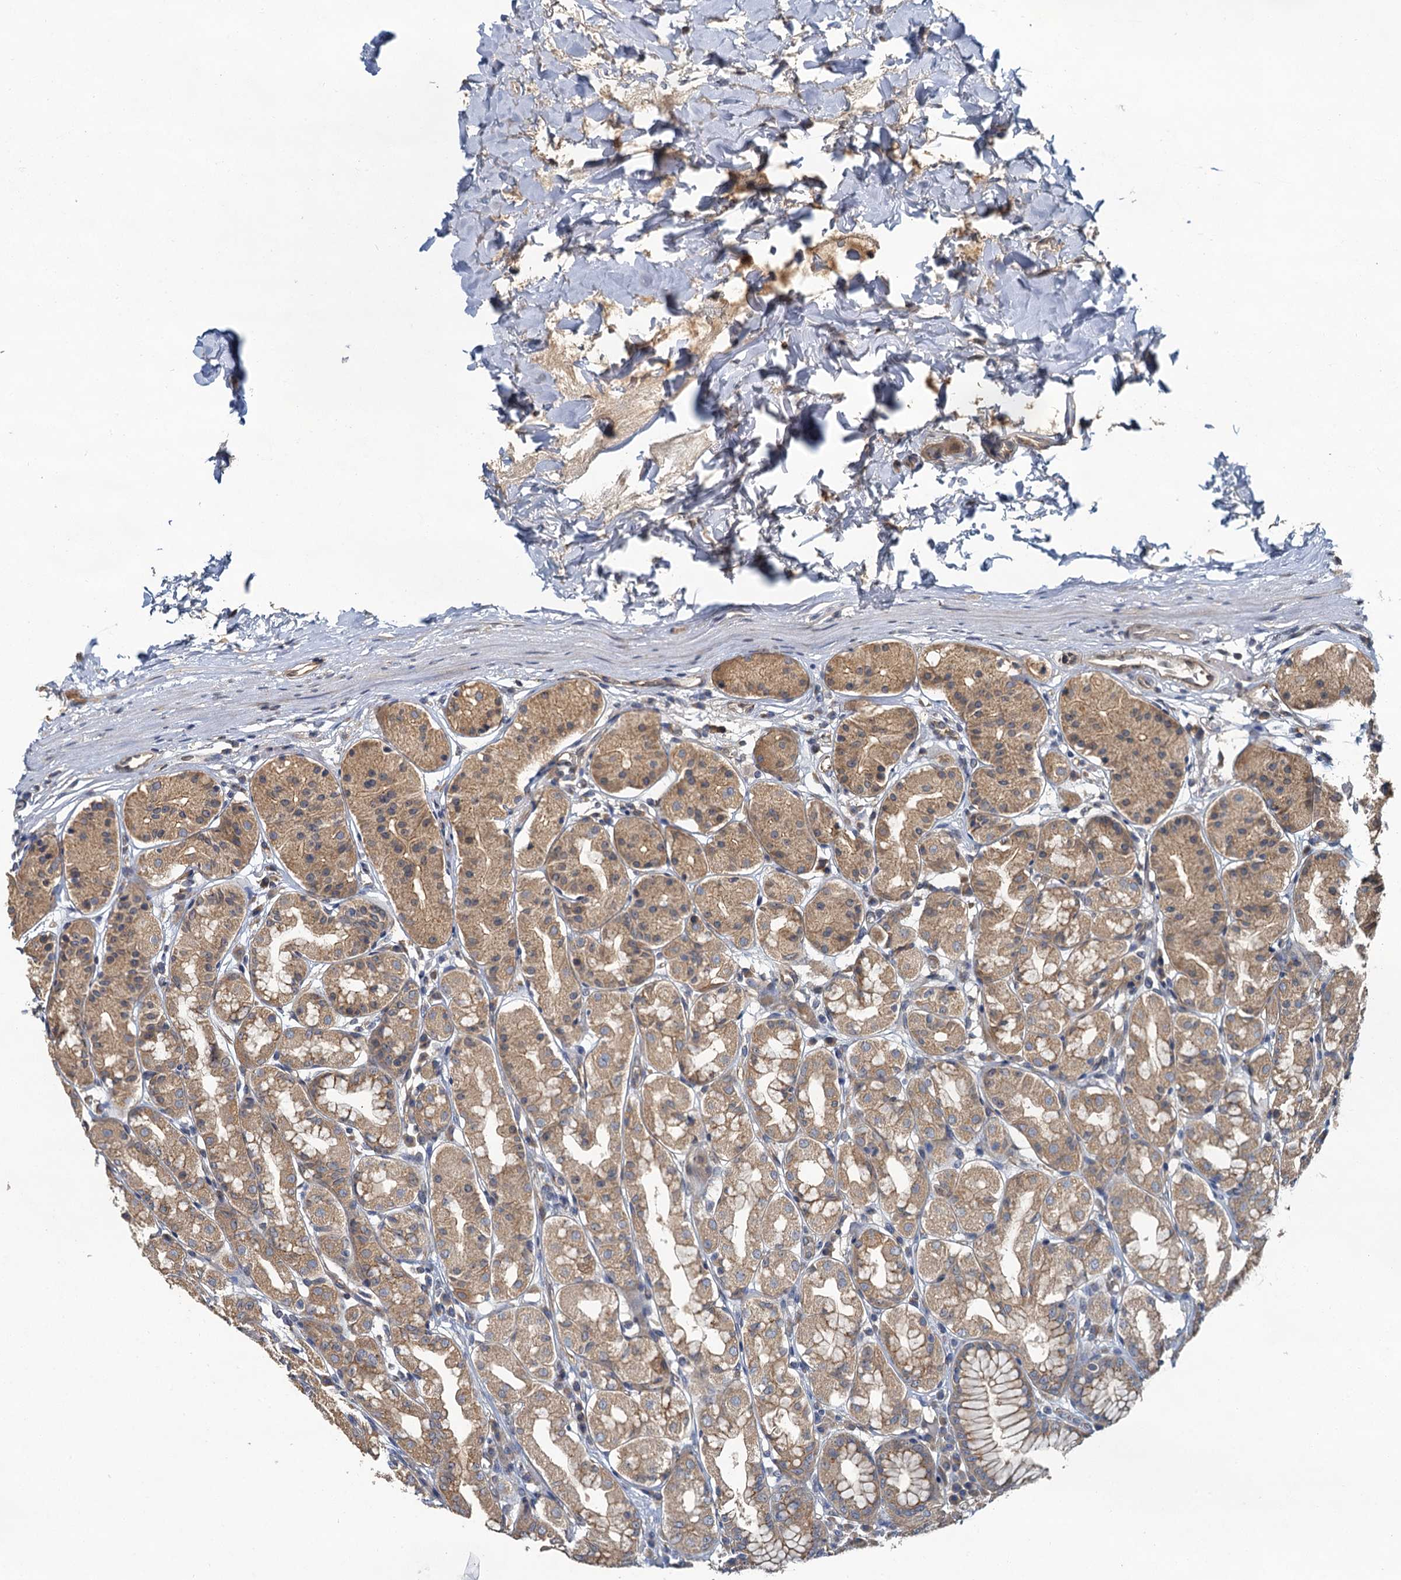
{"staining": {"intensity": "moderate", "quantity": ">75%", "location": "cytoplasmic/membranous"}, "tissue": "stomach", "cell_type": "Glandular cells", "image_type": "normal", "snomed": [{"axis": "morphology", "description": "Normal tissue, NOS"}, {"axis": "topography", "description": "Stomach"}, {"axis": "topography", "description": "Stomach, lower"}], "caption": "The histopathology image shows a brown stain indicating the presence of a protein in the cytoplasmic/membranous of glandular cells in stomach. The staining is performed using DAB brown chromogen to label protein expression. The nuclei are counter-stained blue using hematoxylin.", "gene": "ZNF324", "patient": {"sex": "female", "age": 56}}